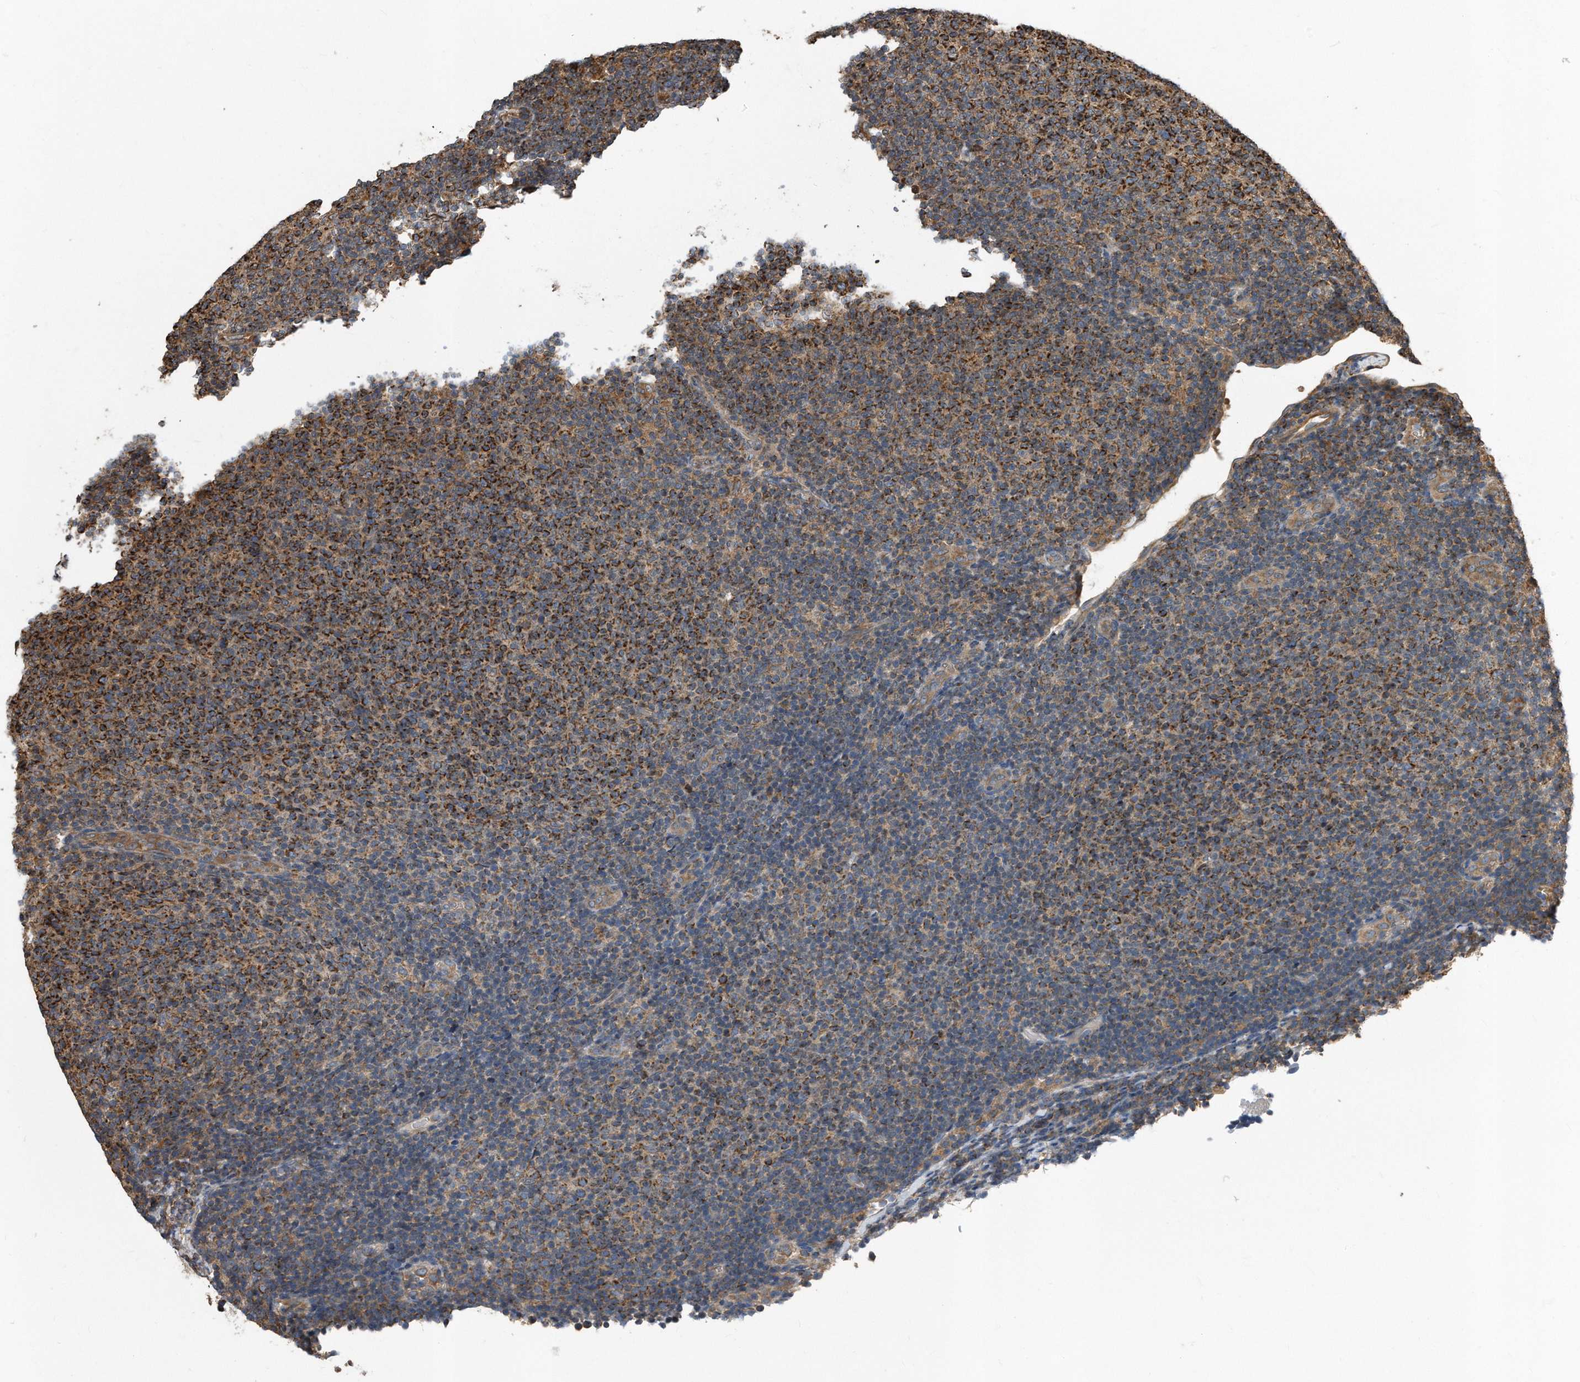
{"staining": {"intensity": "strong", "quantity": ">75%", "location": "cytoplasmic/membranous"}, "tissue": "lymphoma", "cell_type": "Tumor cells", "image_type": "cancer", "snomed": [{"axis": "morphology", "description": "Malignant lymphoma, non-Hodgkin's type, Low grade"}, {"axis": "topography", "description": "Lymph node"}], "caption": "The histopathology image shows staining of malignant lymphoma, non-Hodgkin's type (low-grade), revealing strong cytoplasmic/membranous protein positivity (brown color) within tumor cells.", "gene": "FAM136A", "patient": {"sex": "male", "age": 66}}